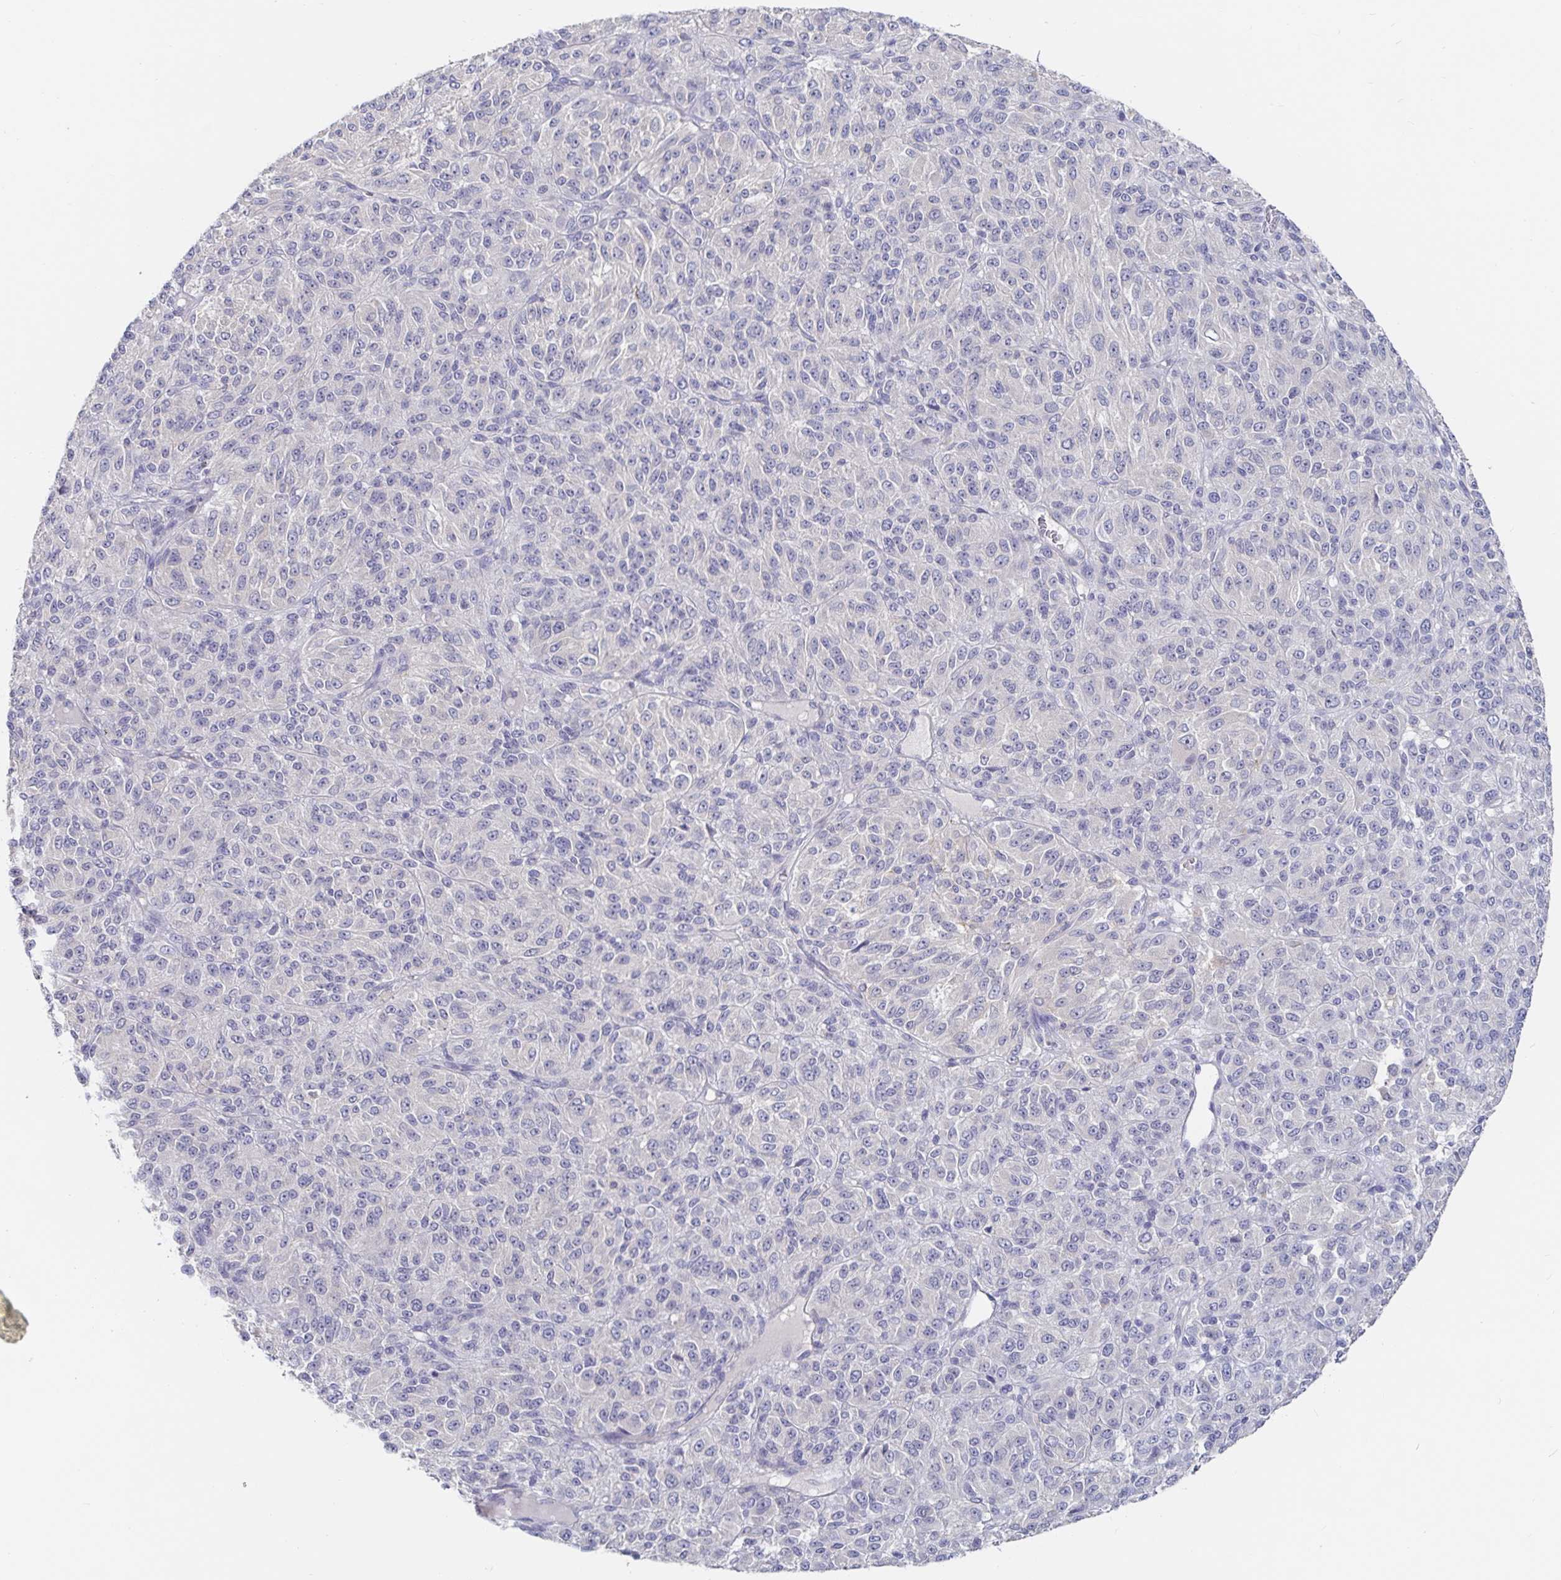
{"staining": {"intensity": "negative", "quantity": "none", "location": "none"}, "tissue": "melanoma", "cell_type": "Tumor cells", "image_type": "cancer", "snomed": [{"axis": "morphology", "description": "Malignant melanoma, Metastatic site"}, {"axis": "topography", "description": "Brain"}], "caption": "A high-resolution micrograph shows immunohistochemistry (IHC) staining of melanoma, which reveals no significant expression in tumor cells.", "gene": "SPPL3", "patient": {"sex": "female", "age": 56}}